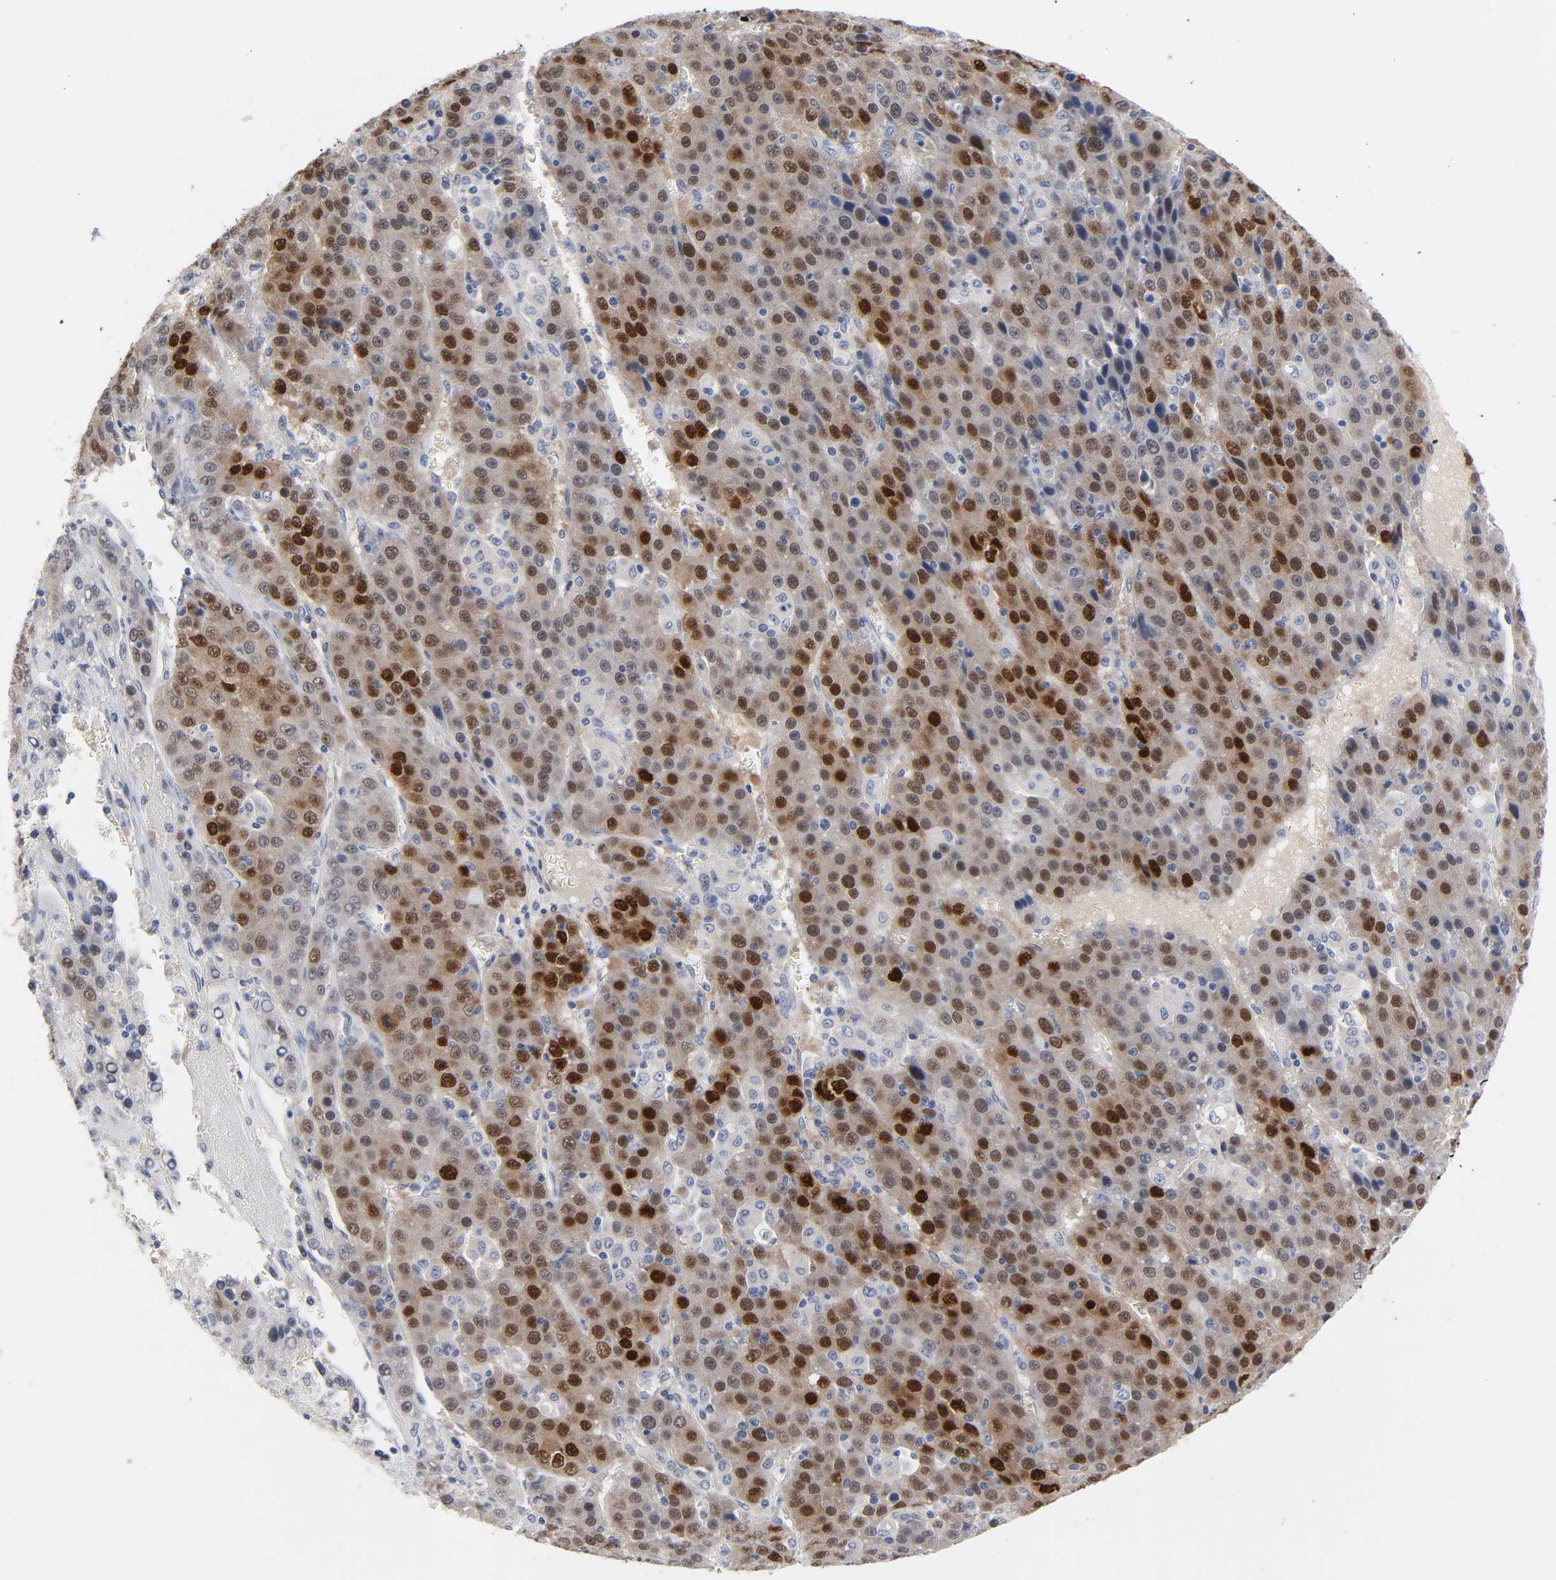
{"staining": {"intensity": "strong", "quantity": ">75%", "location": "nuclear"}, "tissue": "liver cancer", "cell_type": "Tumor cells", "image_type": "cancer", "snomed": [{"axis": "morphology", "description": "Carcinoma, Hepatocellular, NOS"}, {"axis": "topography", "description": "Liver"}], "caption": "Protein staining by immunohistochemistry exhibits strong nuclear expression in approximately >75% of tumor cells in liver cancer (hepatocellular carcinoma). The staining is performed using DAB (3,3'-diaminobenzidine) brown chromogen to label protein expression. The nuclei are counter-stained blue using hematoxylin.", "gene": "SALL2", "patient": {"sex": "female", "age": 53}}